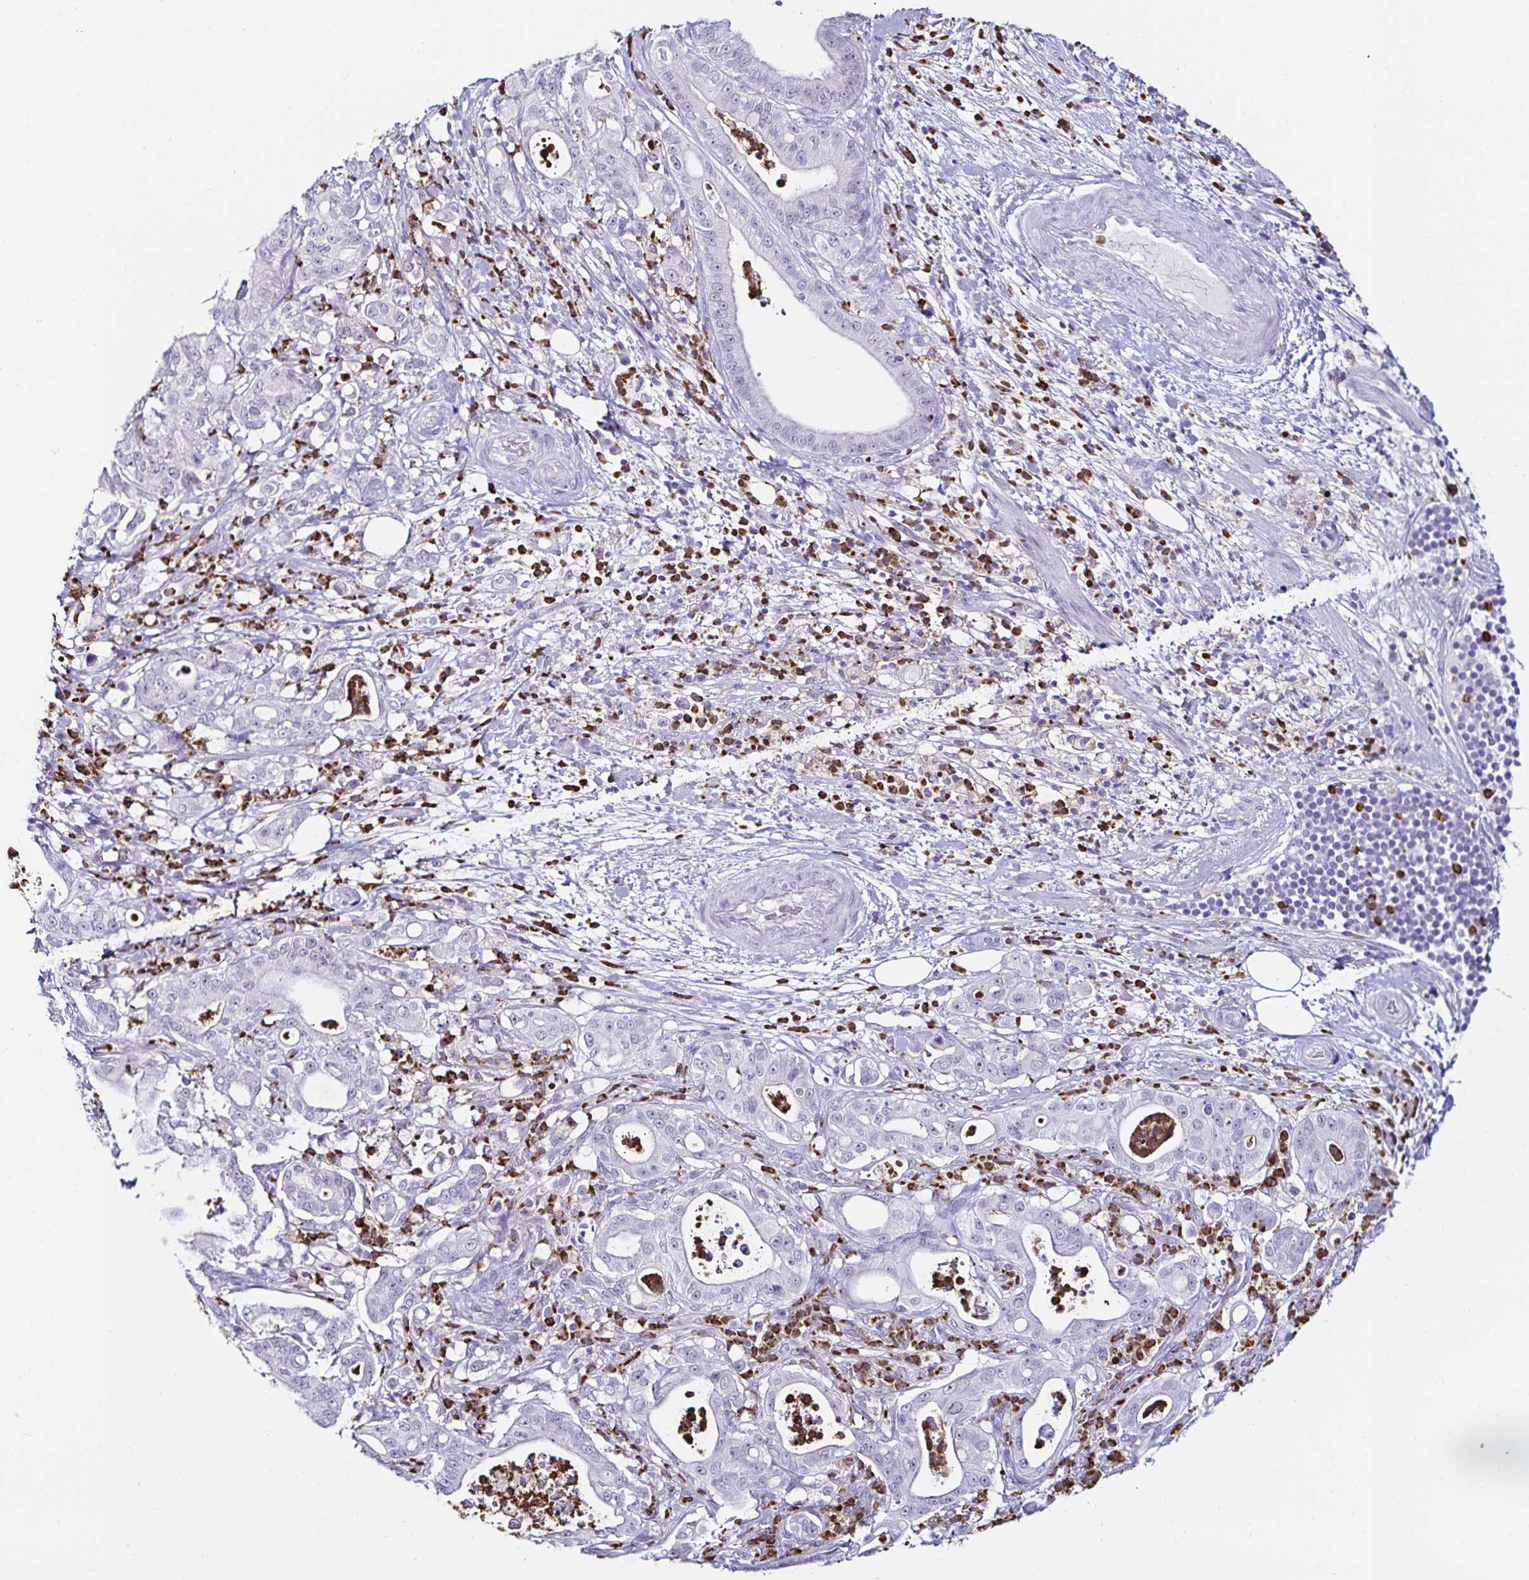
{"staining": {"intensity": "negative", "quantity": "none", "location": "none"}, "tissue": "pancreatic cancer", "cell_type": "Tumor cells", "image_type": "cancer", "snomed": [{"axis": "morphology", "description": "Adenocarcinoma, NOS"}, {"axis": "topography", "description": "Pancreas"}], "caption": "This image is of pancreatic adenocarcinoma stained with IHC to label a protein in brown with the nuclei are counter-stained blue. There is no expression in tumor cells.", "gene": "CYBB", "patient": {"sex": "male", "age": 71}}